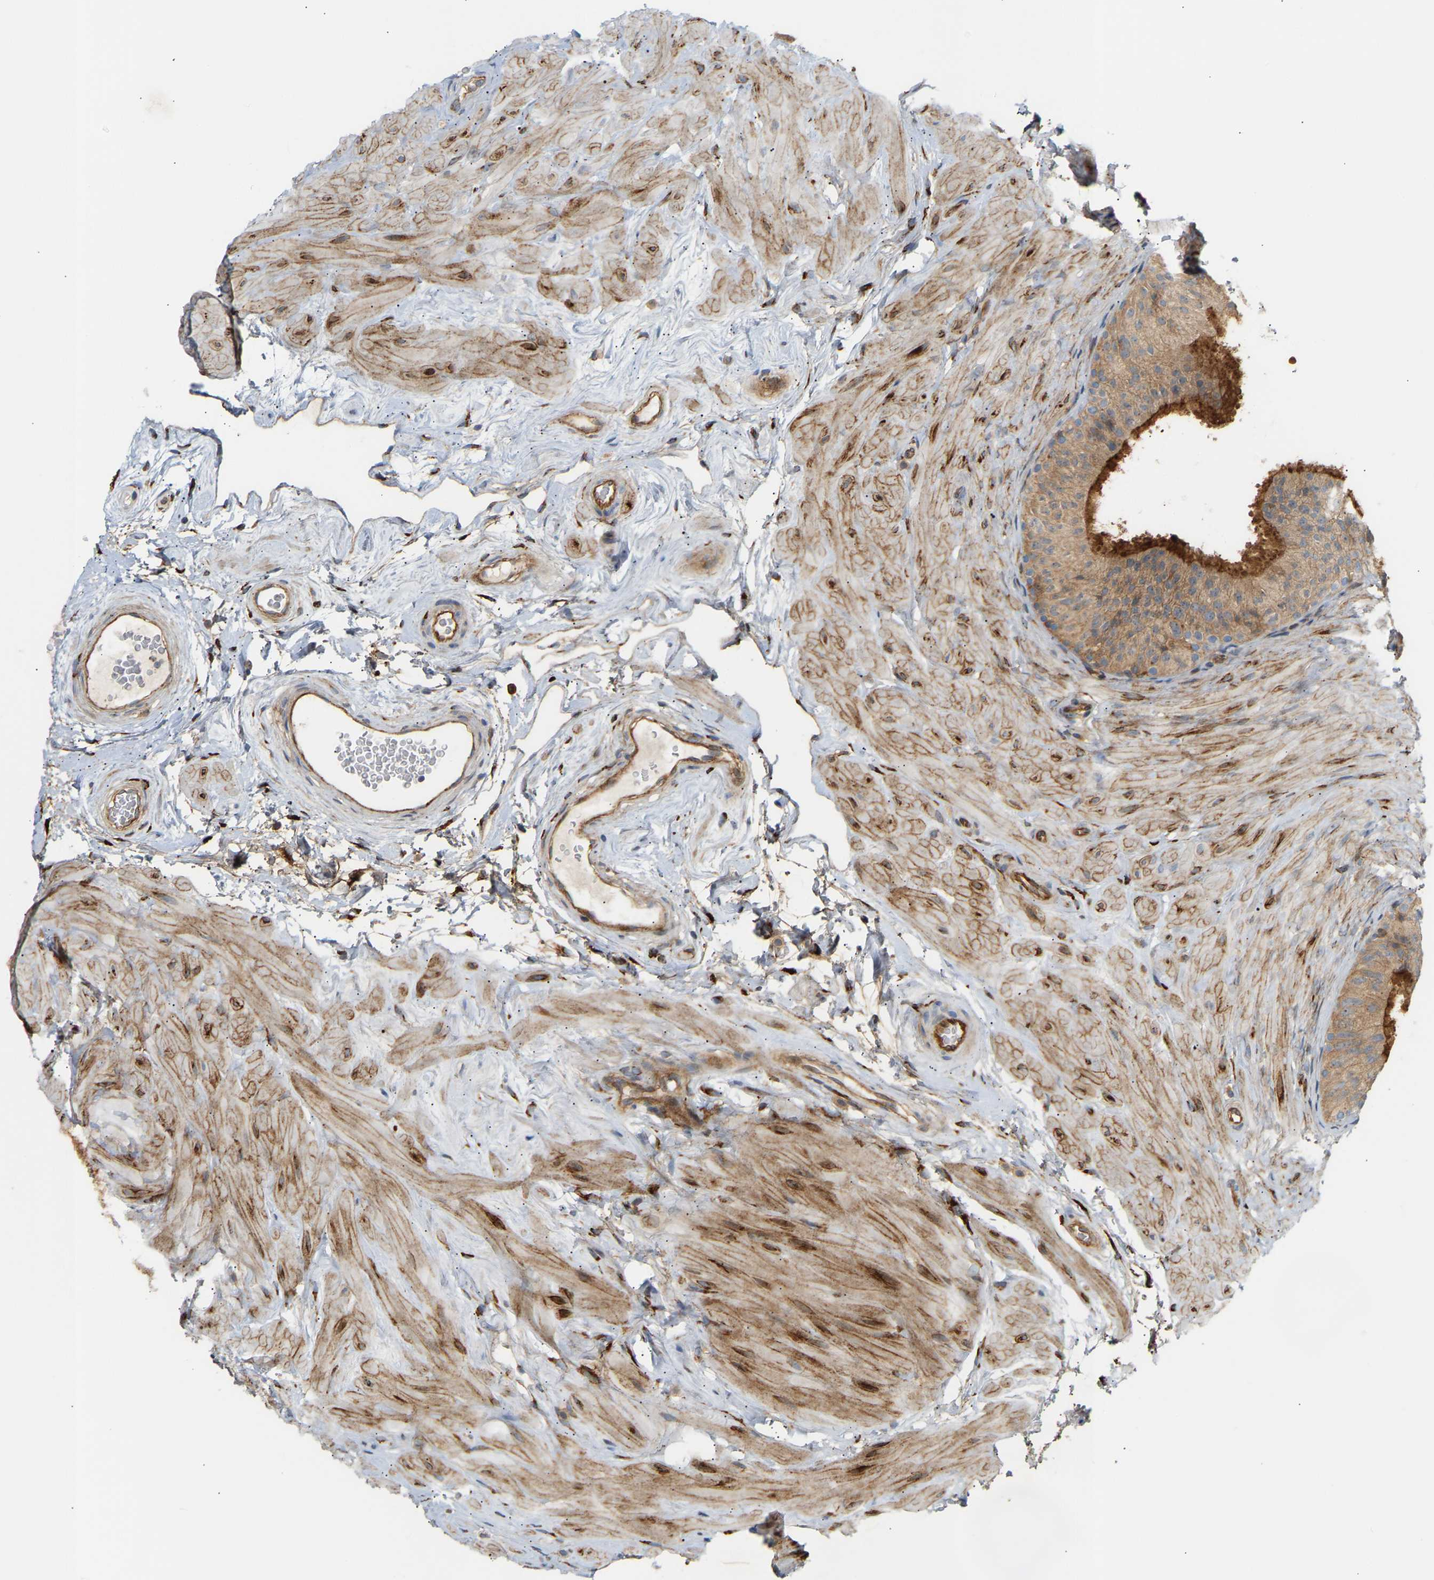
{"staining": {"intensity": "moderate", "quantity": ">75%", "location": "cytoplasmic/membranous"}, "tissue": "epididymis", "cell_type": "Glandular cells", "image_type": "normal", "snomed": [{"axis": "morphology", "description": "Normal tissue, NOS"}, {"axis": "topography", "description": "Epididymis"}], "caption": "The photomicrograph shows a brown stain indicating the presence of a protein in the cytoplasmic/membranous of glandular cells in epididymis.", "gene": "PLCG2", "patient": {"sex": "male", "age": 34}}